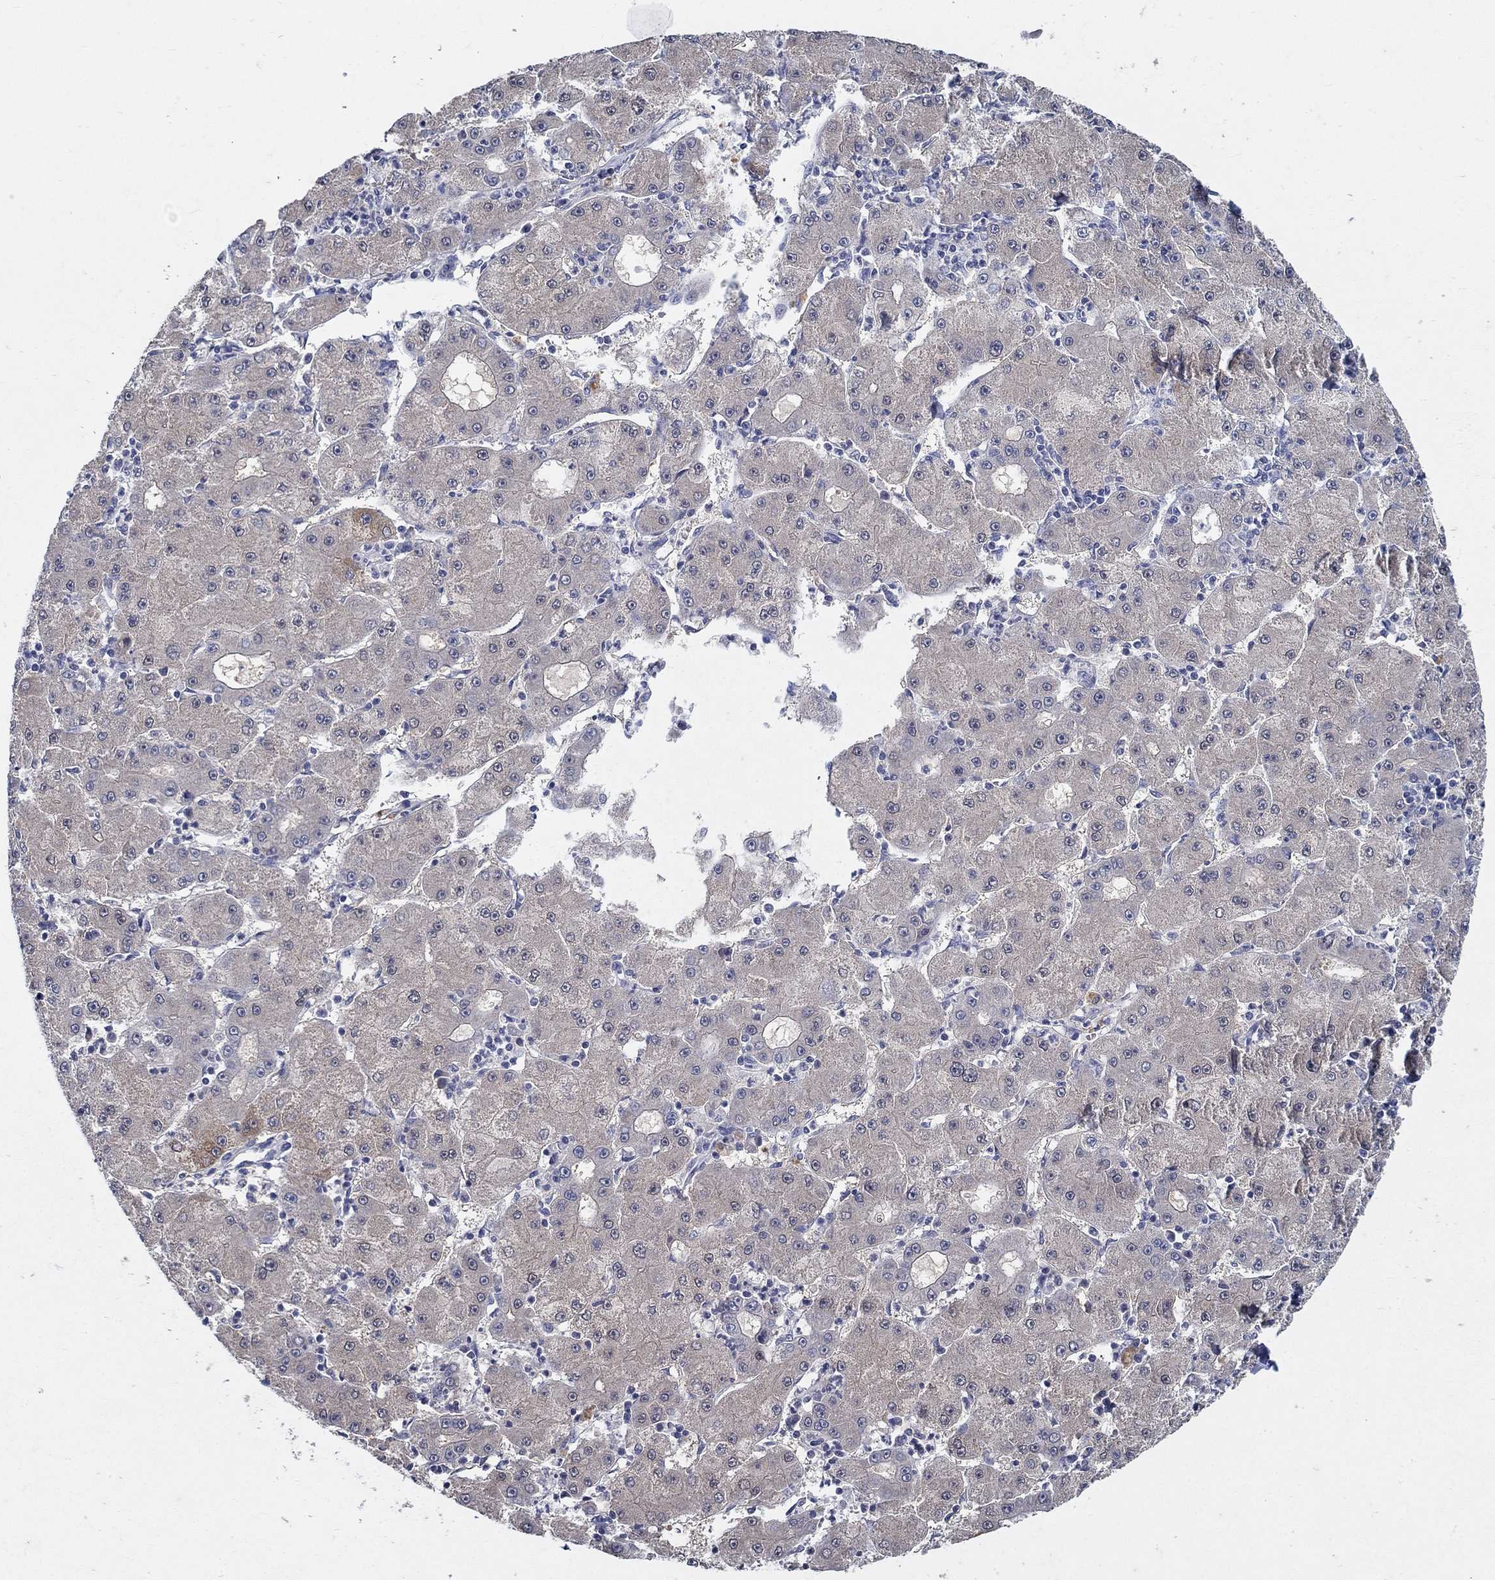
{"staining": {"intensity": "negative", "quantity": "none", "location": "none"}, "tissue": "liver cancer", "cell_type": "Tumor cells", "image_type": "cancer", "snomed": [{"axis": "morphology", "description": "Carcinoma, Hepatocellular, NOS"}, {"axis": "topography", "description": "Liver"}], "caption": "Tumor cells are negative for brown protein staining in liver cancer.", "gene": "PROZ", "patient": {"sex": "male", "age": 73}}